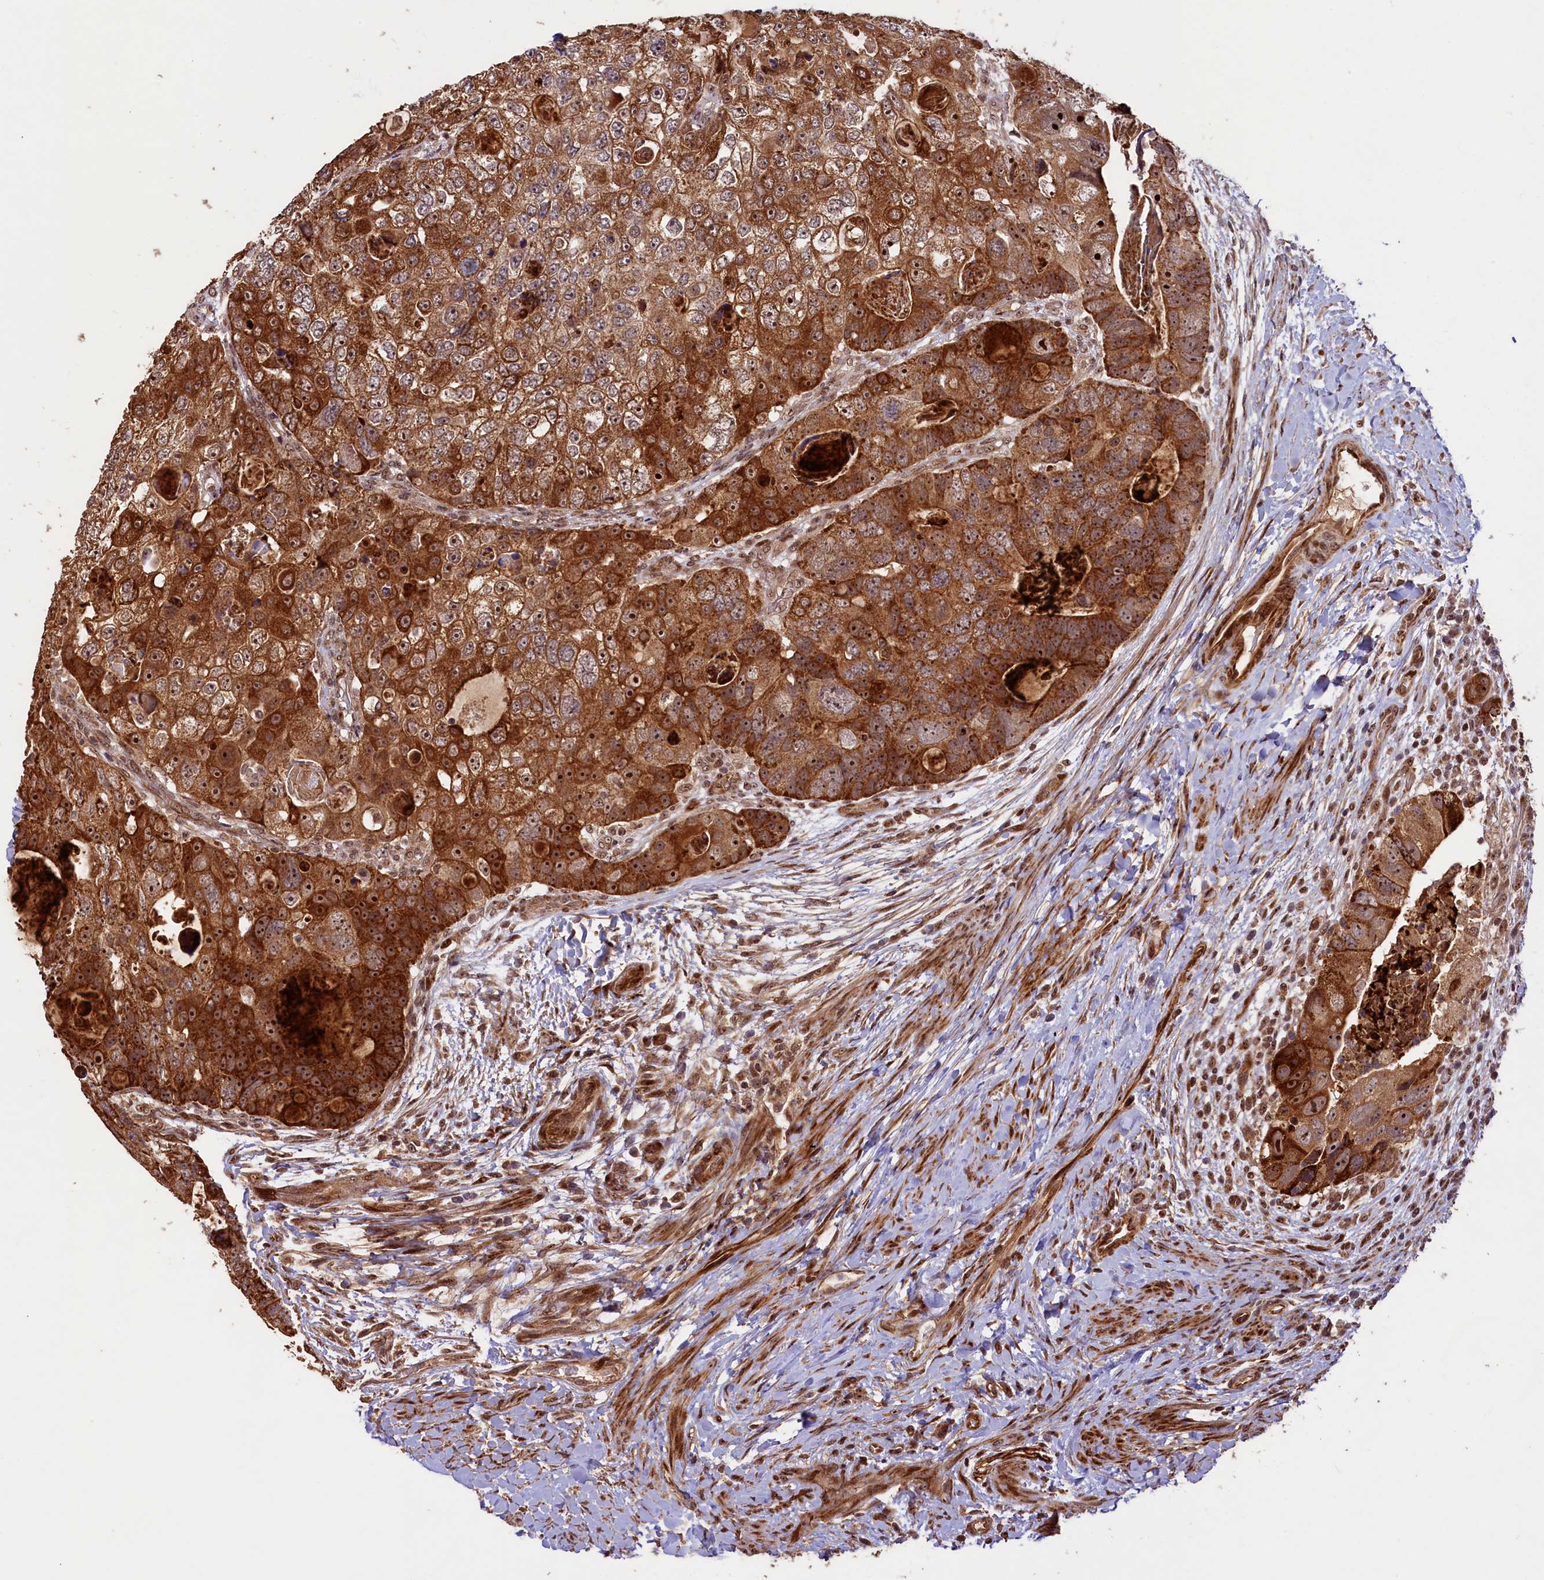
{"staining": {"intensity": "moderate", "quantity": ">75%", "location": "cytoplasmic/membranous,nuclear"}, "tissue": "colorectal cancer", "cell_type": "Tumor cells", "image_type": "cancer", "snomed": [{"axis": "morphology", "description": "Adenocarcinoma, NOS"}, {"axis": "topography", "description": "Rectum"}], "caption": "This photomicrograph reveals IHC staining of human colorectal cancer (adenocarcinoma), with medium moderate cytoplasmic/membranous and nuclear staining in approximately >75% of tumor cells.", "gene": "SHPRH", "patient": {"sex": "male", "age": 59}}